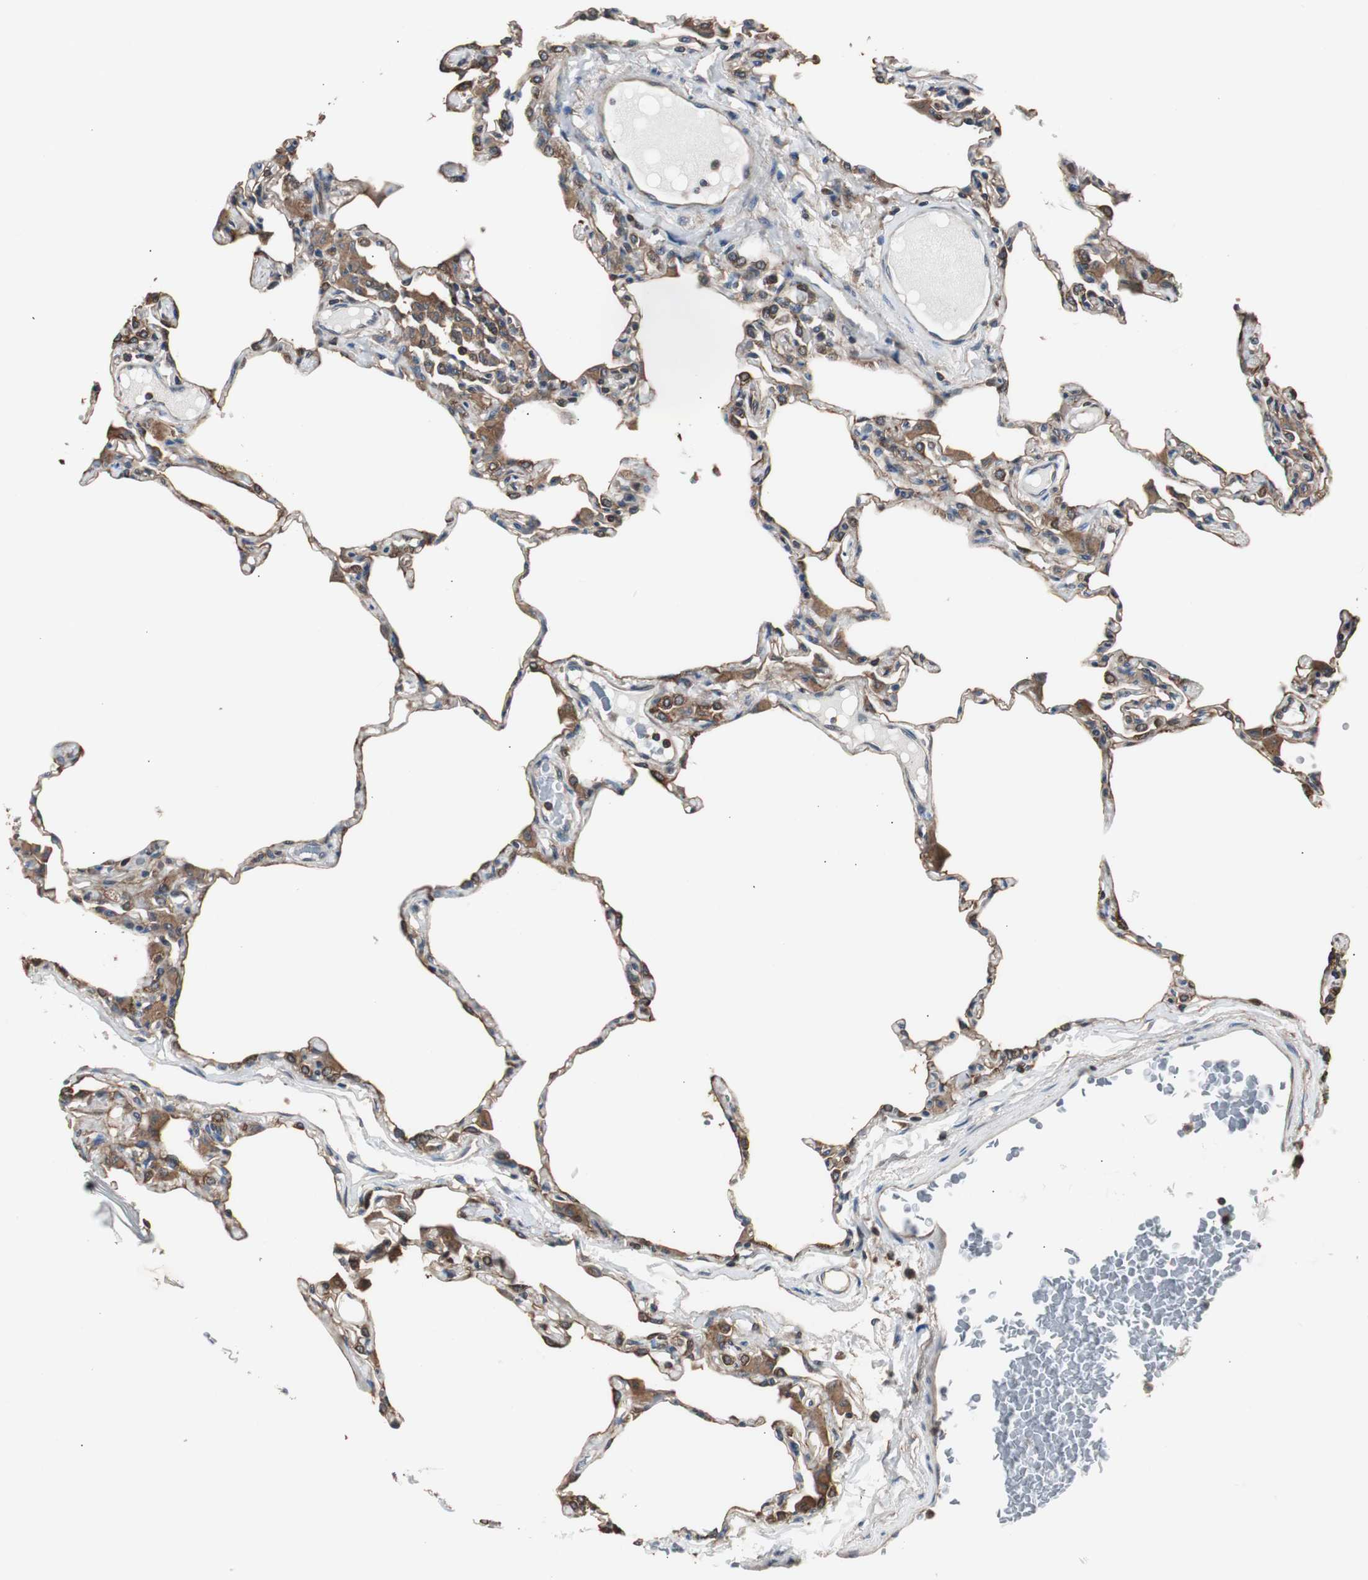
{"staining": {"intensity": "moderate", "quantity": "25%-75%", "location": "cytoplasmic/membranous"}, "tissue": "lung", "cell_type": "Alveolar cells", "image_type": "normal", "snomed": [{"axis": "morphology", "description": "Normal tissue, NOS"}, {"axis": "topography", "description": "Lung"}], "caption": "This histopathology image displays IHC staining of benign human lung, with medium moderate cytoplasmic/membranous positivity in approximately 25%-75% of alveolar cells.", "gene": "CAPNS1", "patient": {"sex": "female", "age": 49}}